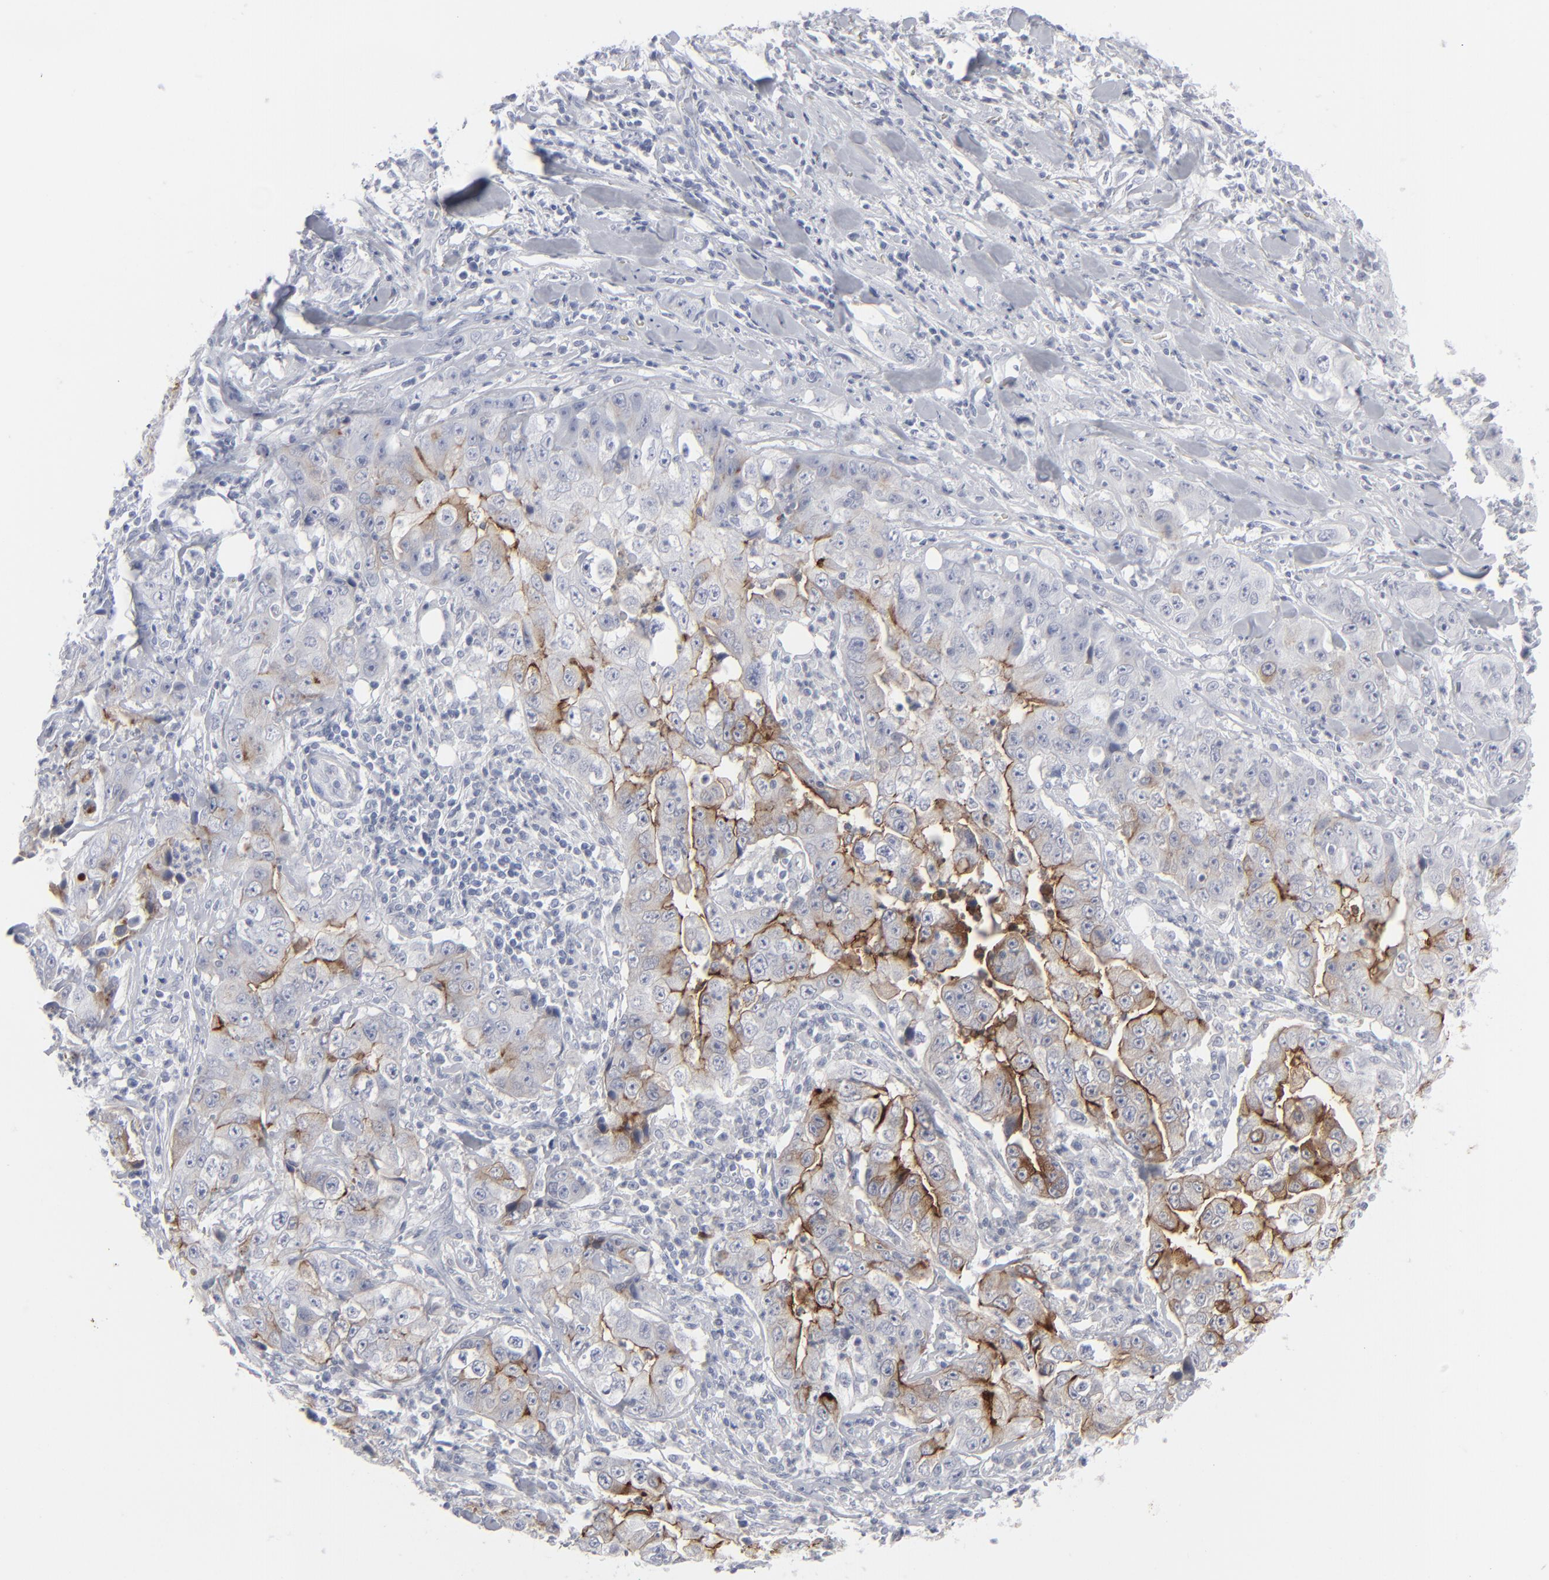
{"staining": {"intensity": "strong", "quantity": "<25%", "location": "cytoplasmic/membranous"}, "tissue": "lung cancer", "cell_type": "Tumor cells", "image_type": "cancer", "snomed": [{"axis": "morphology", "description": "Squamous cell carcinoma, NOS"}, {"axis": "topography", "description": "Lung"}], "caption": "Immunohistochemistry (DAB (3,3'-diaminobenzidine)) staining of lung squamous cell carcinoma reveals strong cytoplasmic/membranous protein positivity in about <25% of tumor cells. The protein of interest is shown in brown color, while the nuclei are stained blue.", "gene": "MSLN", "patient": {"sex": "male", "age": 64}}